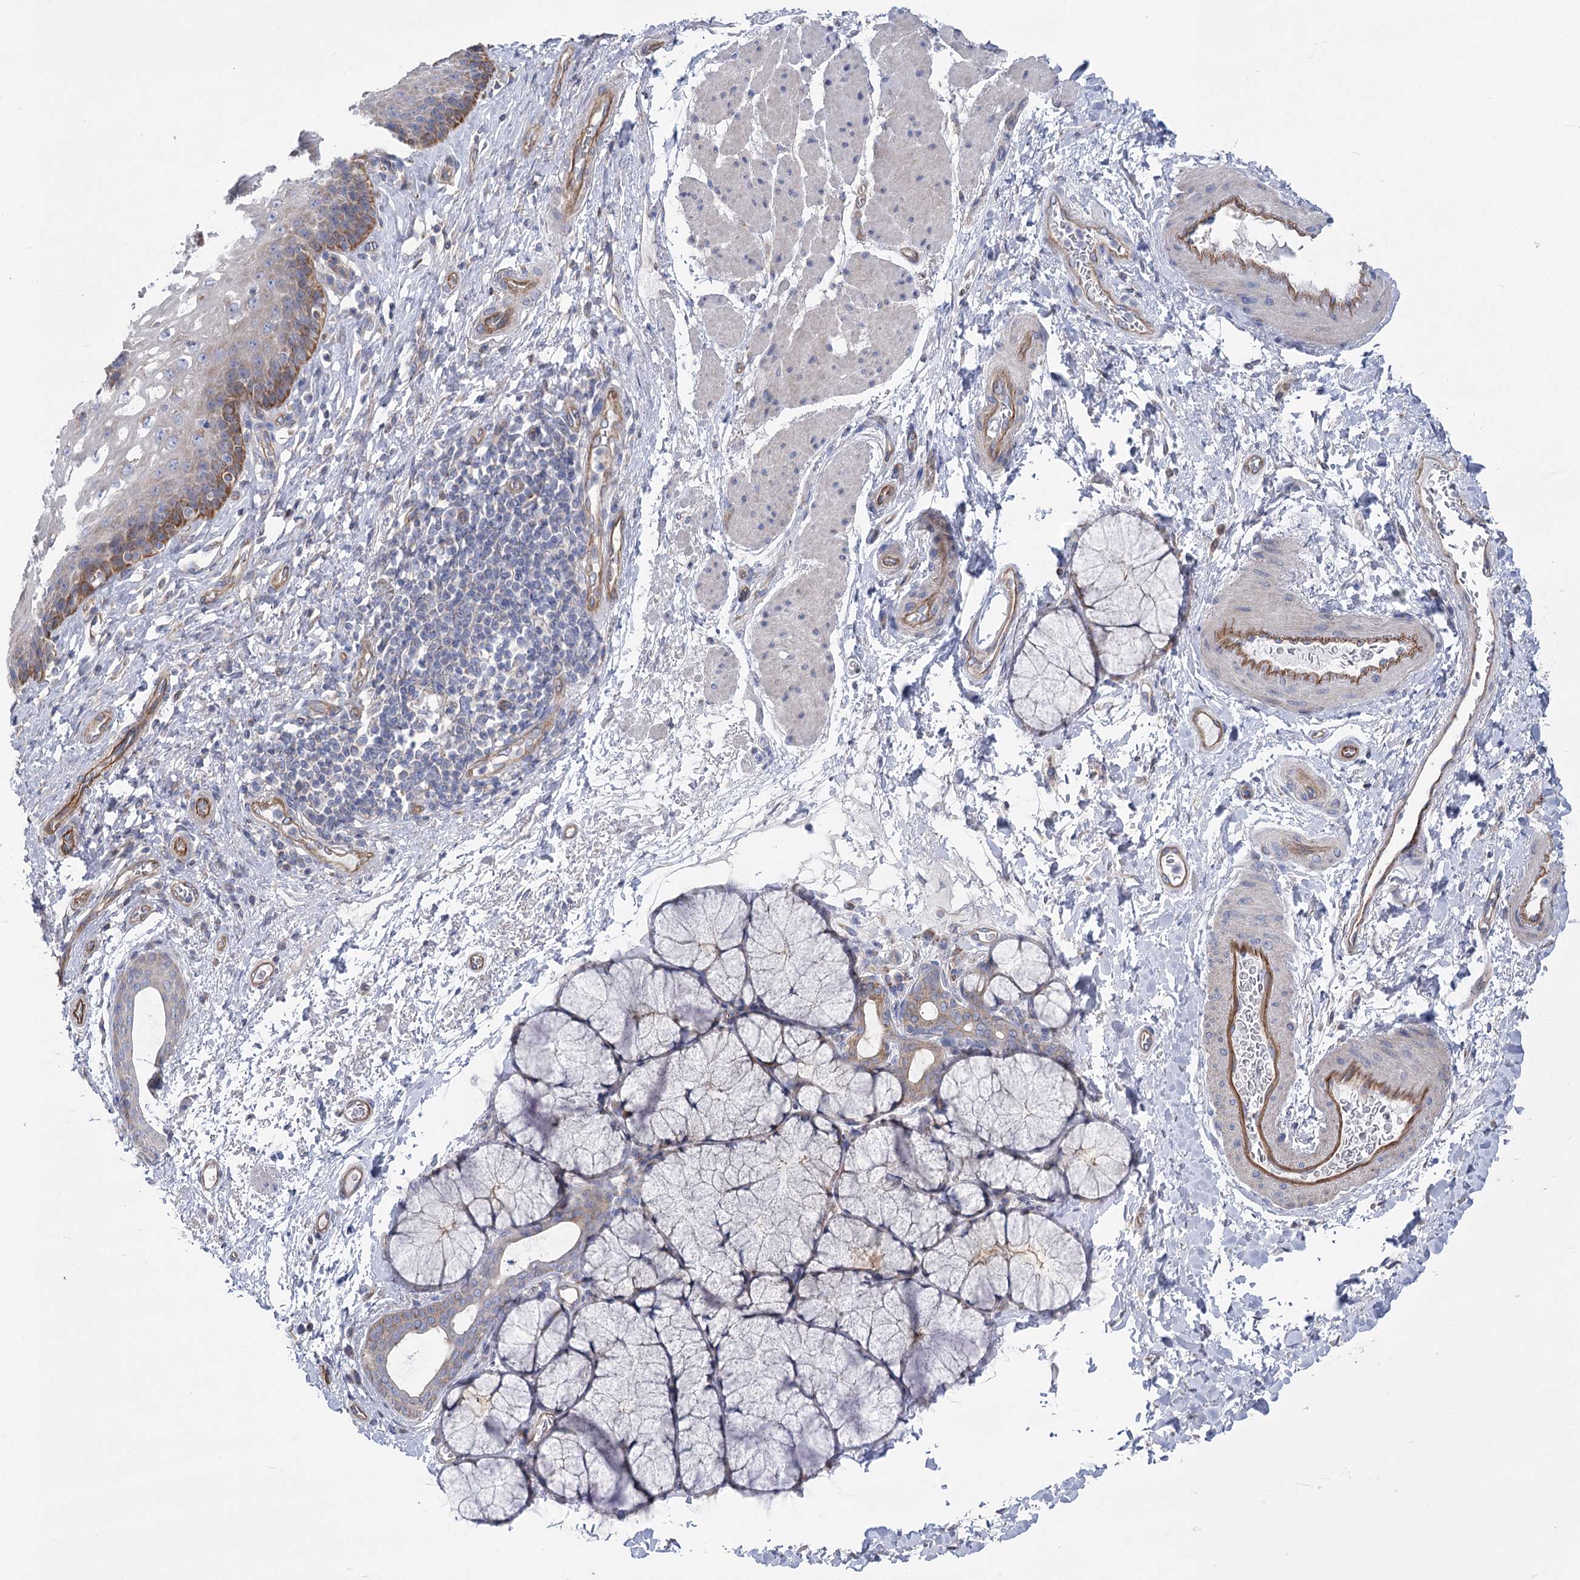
{"staining": {"intensity": "moderate", "quantity": "<25%", "location": "cytoplasmic/membranous"}, "tissue": "esophagus", "cell_type": "Squamous epithelial cells", "image_type": "normal", "snomed": [{"axis": "morphology", "description": "Normal tissue, NOS"}, {"axis": "topography", "description": "Esophagus"}], "caption": "Human esophagus stained for a protein (brown) reveals moderate cytoplasmic/membranous positive expression in approximately <25% of squamous epithelial cells.", "gene": "RMDN2", "patient": {"sex": "male", "age": 54}}